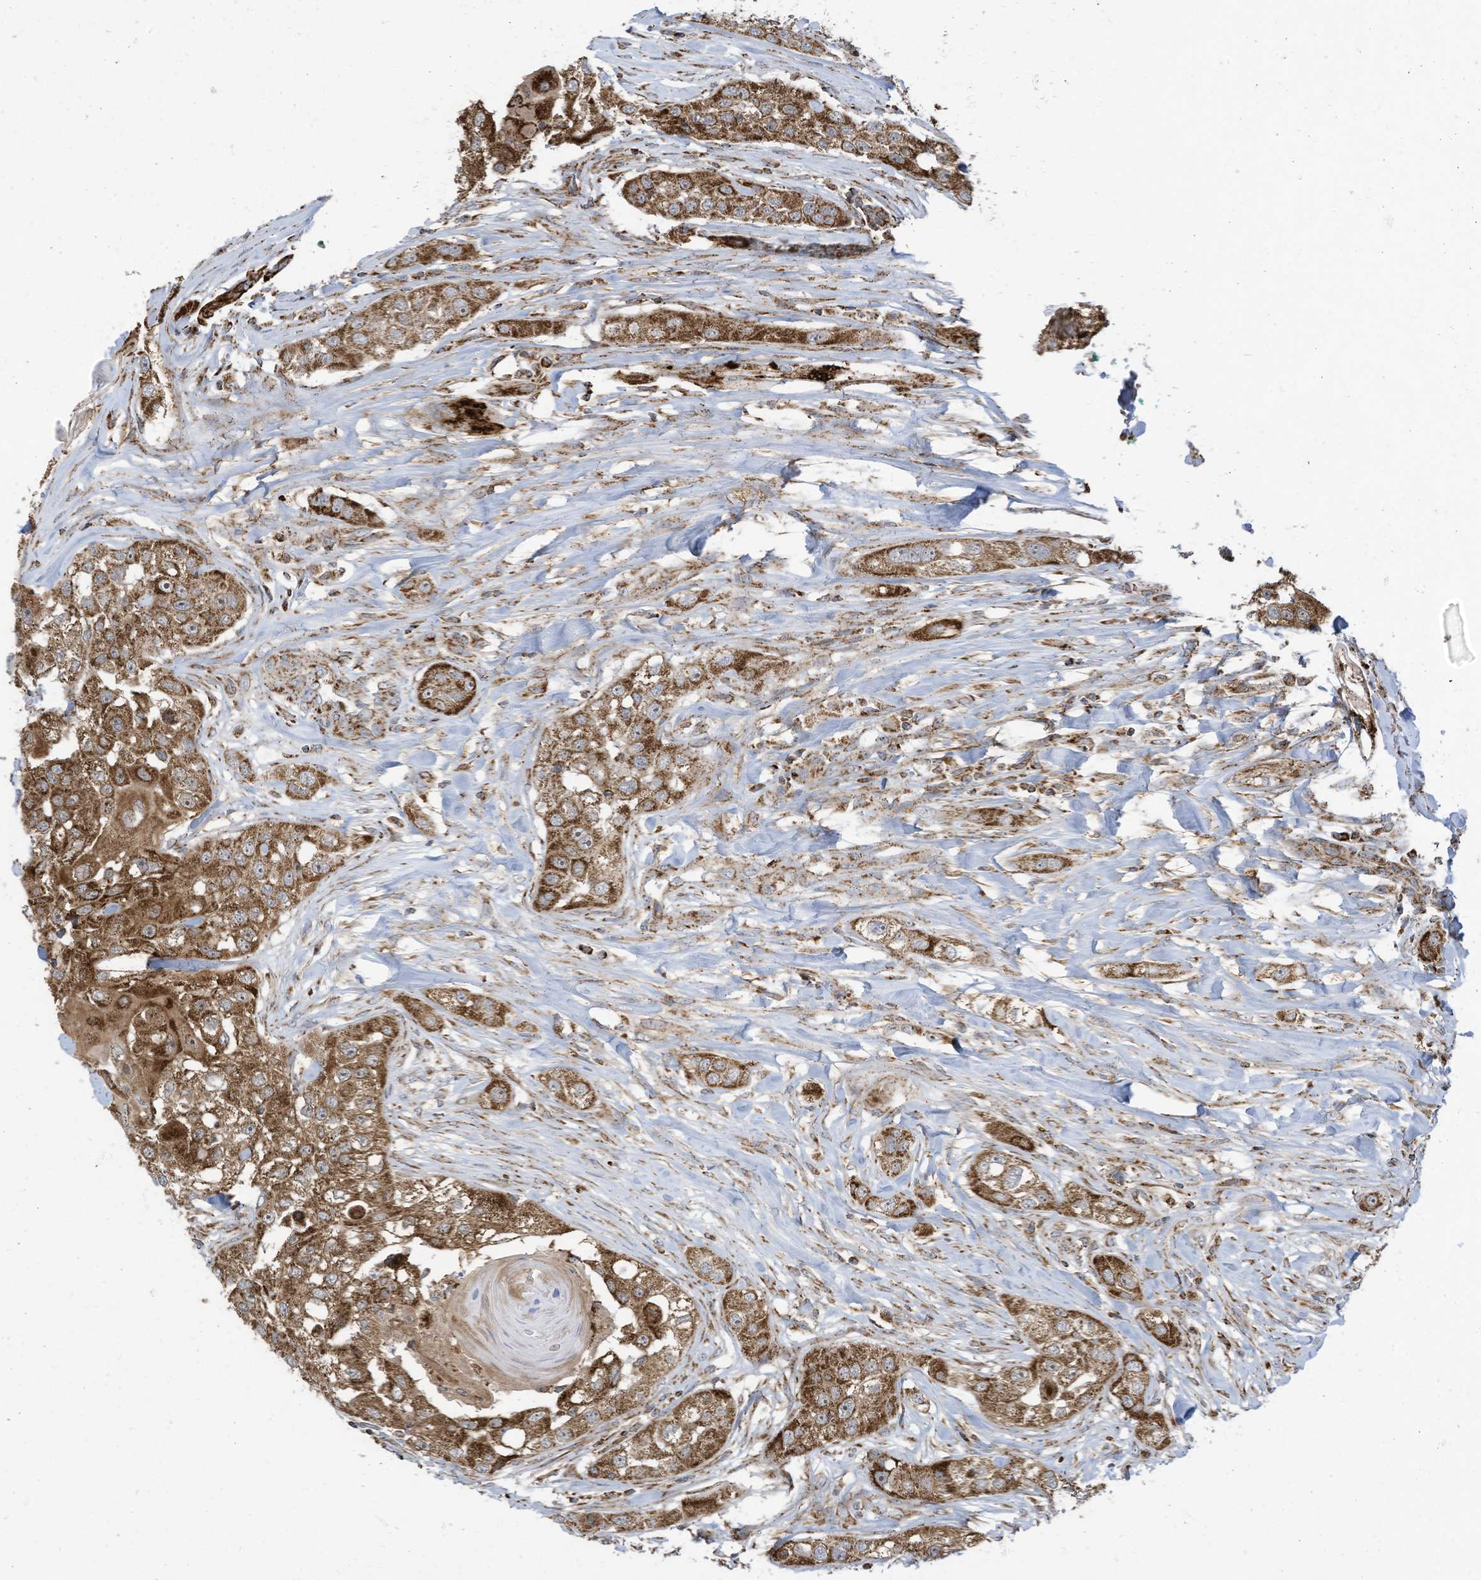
{"staining": {"intensity": "strong", "quantity": ">75%", "location": "cytoplasmic/membranous"}, "tissue": "head and neck cancer", "cell_type": "Tumor cells", "image_type": "cancer", "snomed": [{"axis": "morphology", "description": "Normal tissue, NOS"}, {"axis": "morphology", "description": "Squamous cell carcinoma, NOS"}, {"axis": "topography", "description": "Skeletal muscle"}, {"axis": "topography", "description": "Head-Neck"}], "caption": "Strong cytoplasmic/membranous staining is identified in about >75% of tumor cells in head and neck squamous cell carcinoma.", "gene": "COX10", "patient": {"sex": "male", "age": 51}}